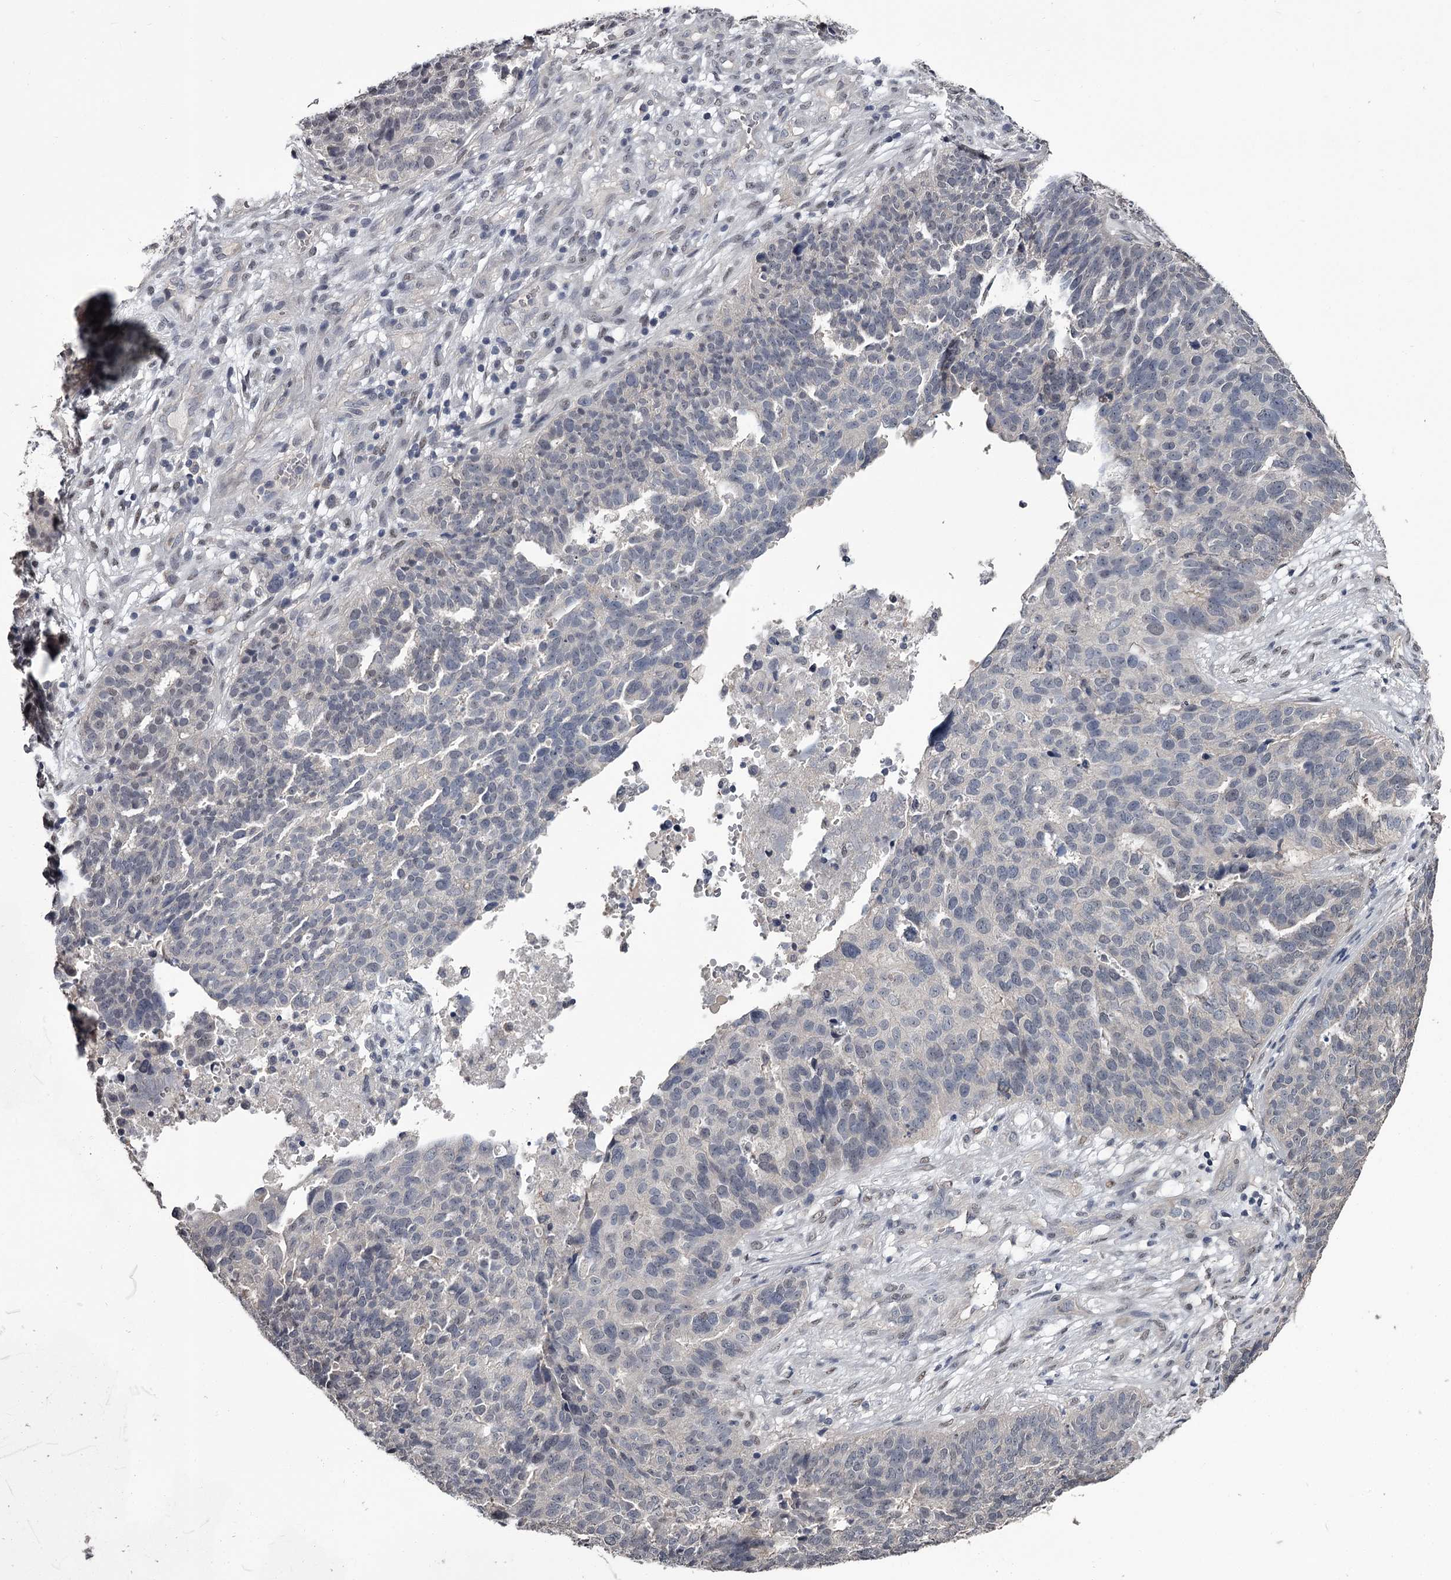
{"staining": {"intensity": "negative", "quantity": "none", "location": "none"}, "tissue": "ovarian cancer", "cell_type": "Tumor cells", "image_type": "cancer", "snomed": [{"axis": "morphology", "description": "Cystadenocarcinoma, serous, NOS"}, {"axis": "topography", "description": "Ovary"}], "caption": "Immunohistochemistry (IHC) histopathology image of neoplastic tissue: human ovarian cancer (serous cystadenocarcinoma) stained with DAB reveals no significant protein positivity in tumor cells.", "gene": "PRPF40B", "patient": {"sex": "female", "age": 59}}